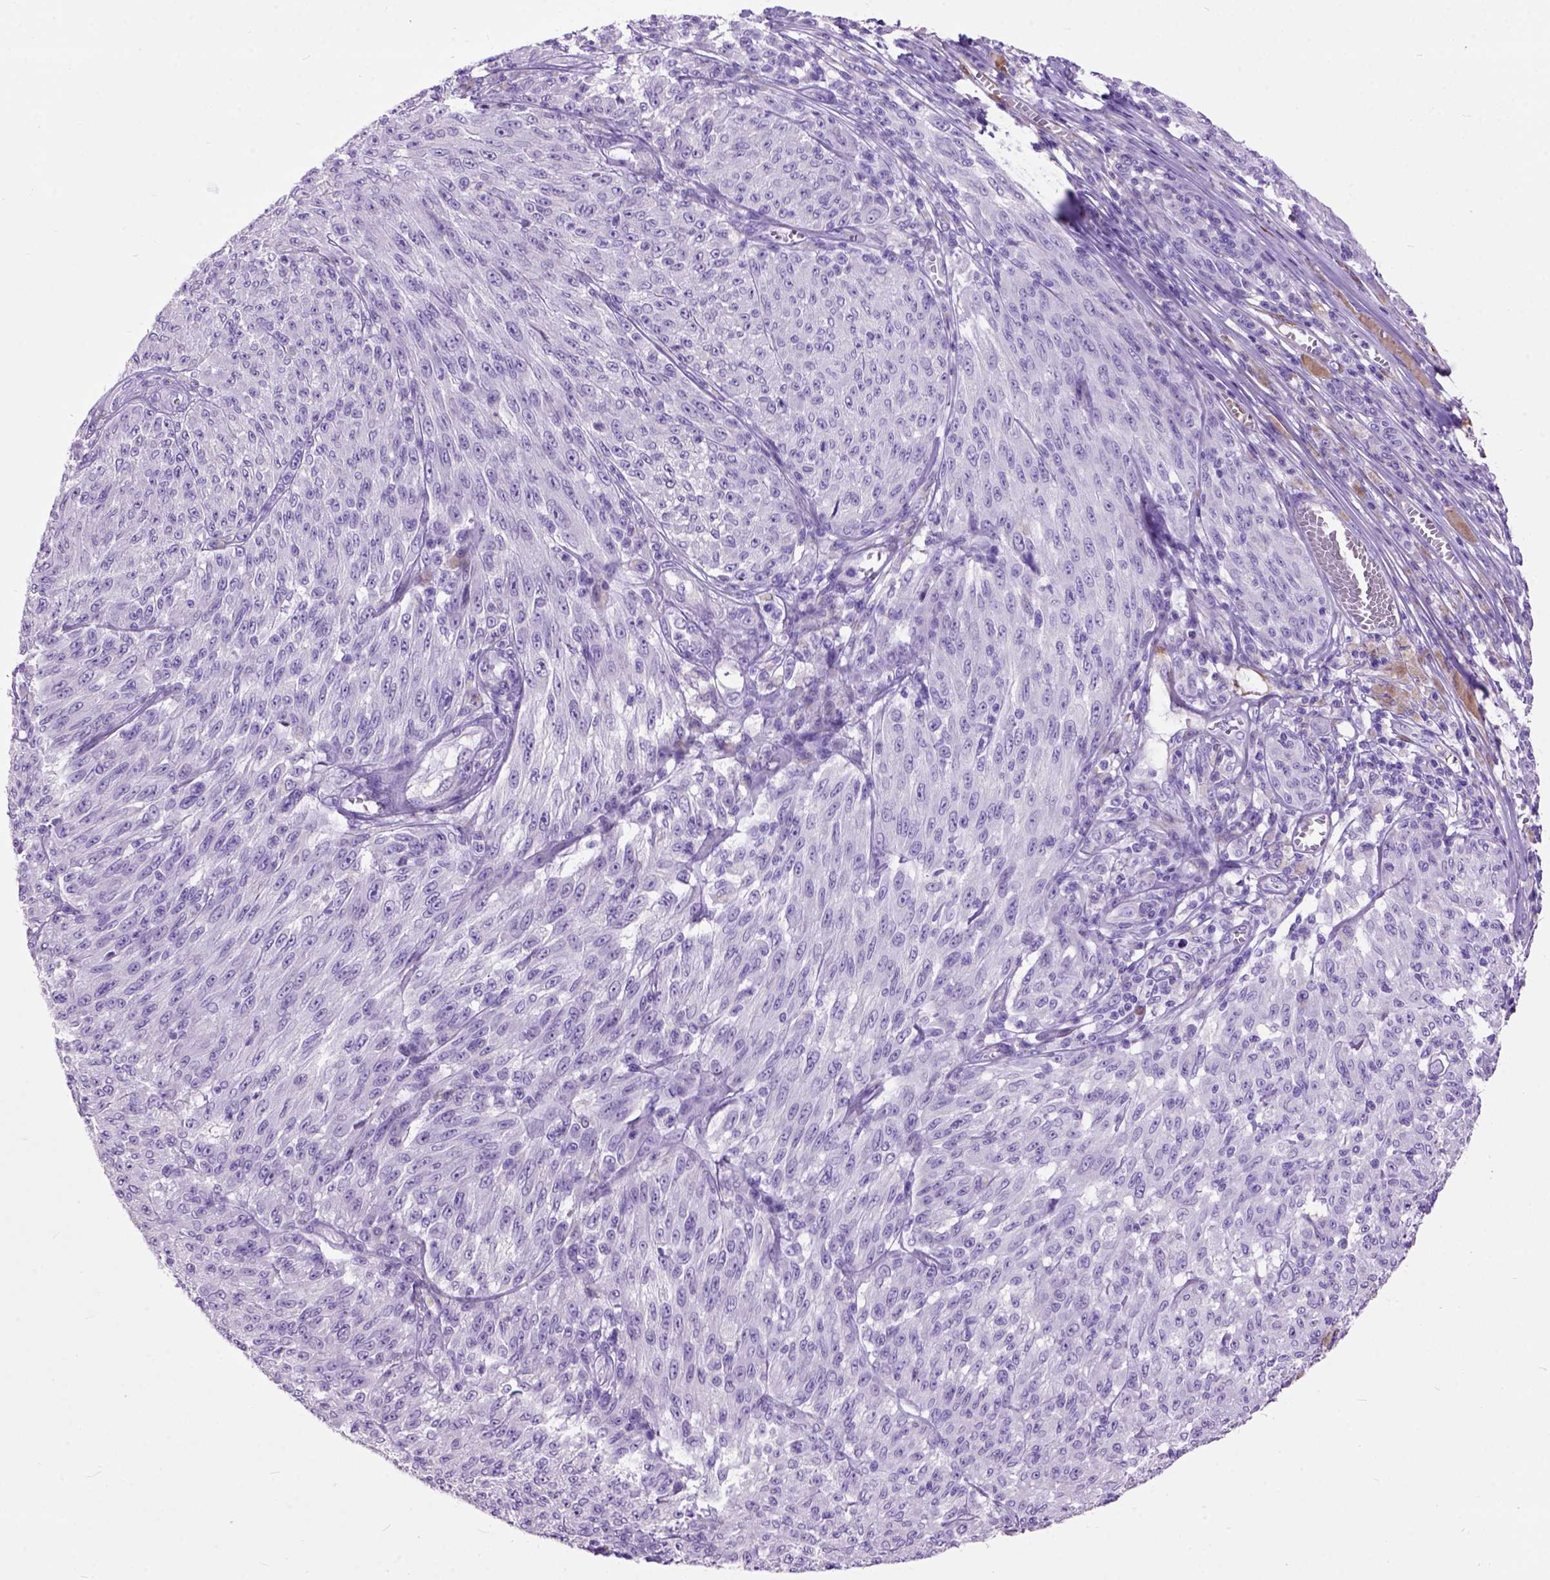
{"staining": {"intensity": "negative", "quantity": "none", "location": "none"}, "tissue": "melanoma", "cell_type": "Tumor cells", "image_type": "cancer", "snomed": [{"axis": "morphology", "description": "Malignant melanoma, NOS"}, {"axis": "topography", "description": "Skin"}], "caption": "This is a histopathology image of immunohistochemistry (IHC) staining of melanoma, which shows no expression in tumor cells.", "gene": "MAPT", "patient": {"sex": "male", "age": 85}}